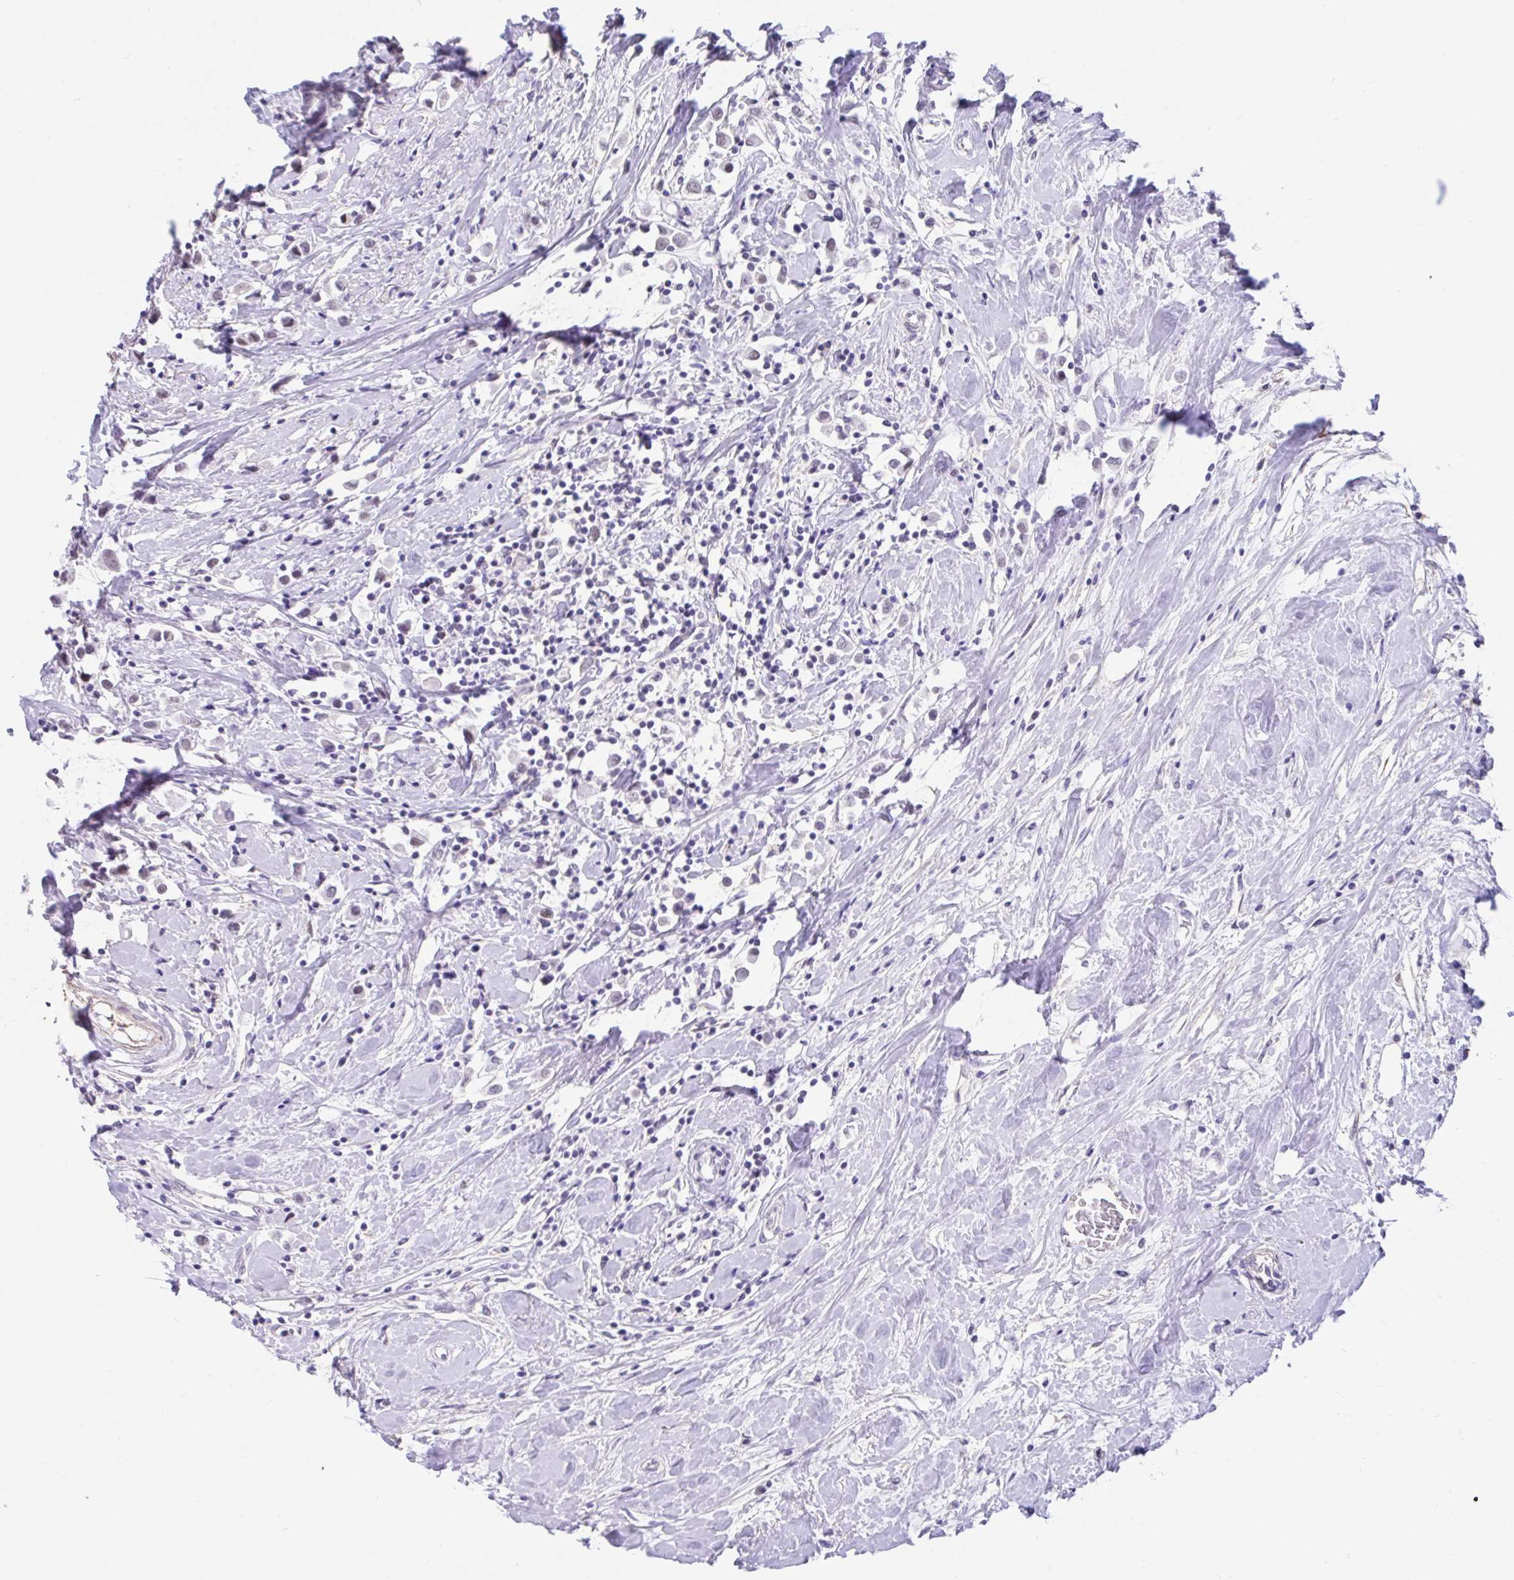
{"staining": {"intensity": "weak", "quantity": "<25%", "location": "nuclear"}, "tissue": "breast cancer", "cell_type": "Tumor cells", "image_type": "cancer", "snomed": [{"axis": "morphology", "description": "Duct carcinoma"}, {"axis": "topography", "description": "Breast"}], "caption": "Breast cancer (infiltrating ductal carcinoma) was stained to show a protein in brown. There is no significant expression in tumor cells.", "gene": "DCAF17", "patient": {"sex": "female", "age": 61}}